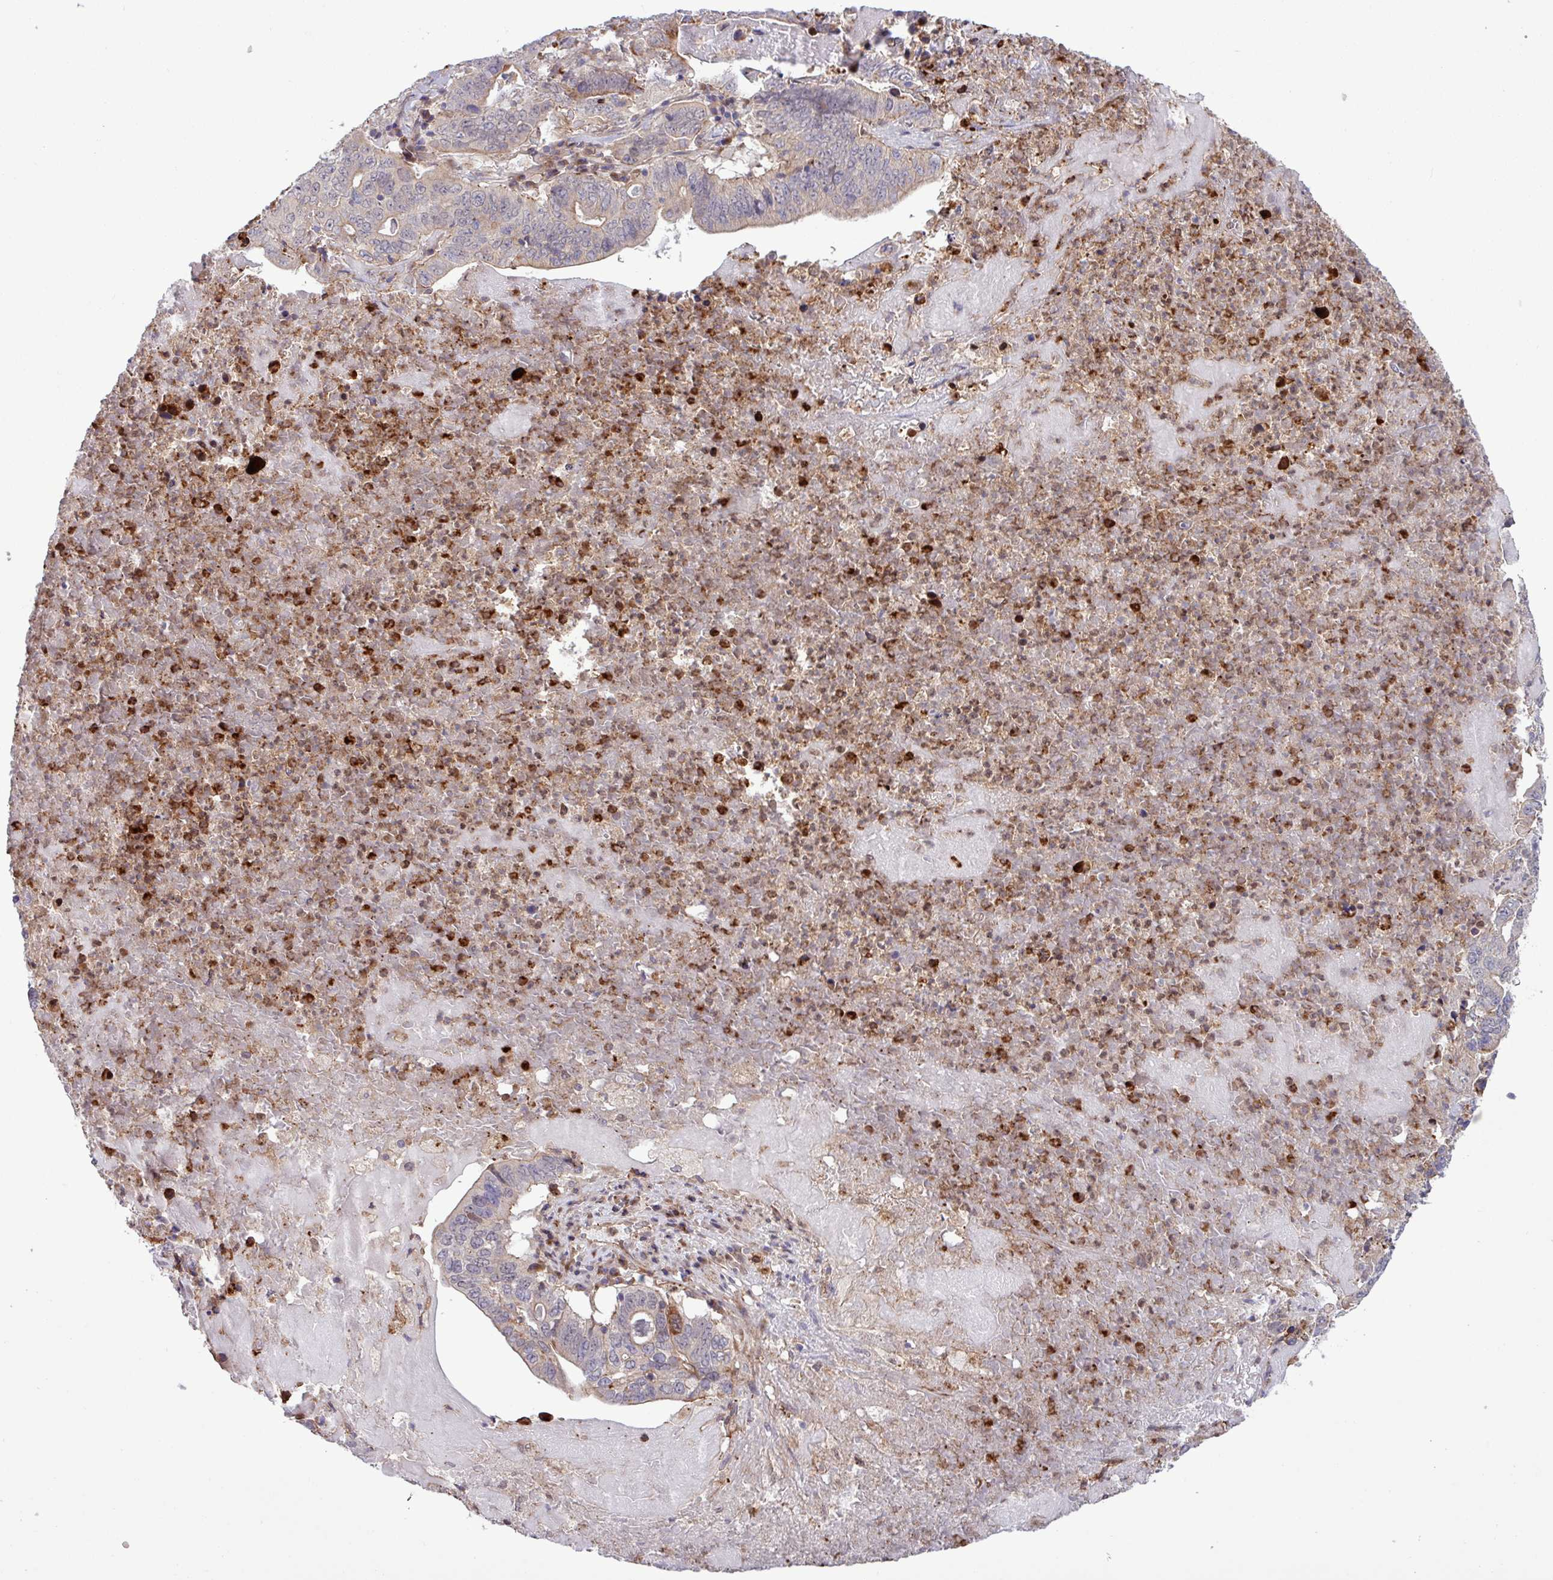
{"staining": {"intensity": "weak", "quantity": "25%-75%", "location": "cytoplasmic/membranous"}, "tissue": "lung cancer", "cell_type": "Tumor cells", "image_type": "cancer", "snomed": [{"axis": "morphology", "description": "Adenocarcinoma, NOS"}, {"axis": "topography", "description": "Lung"}], "caption": "Adenocarcinoma (lung) stained with DAB immunohistochemistry (IHC) reveals low levels of weak cytoplasmic/membranous positivity in about 25%-75% of tumor cells.", "gene": "CNTRL", "patient": {"sex": "female", "age": 60}}